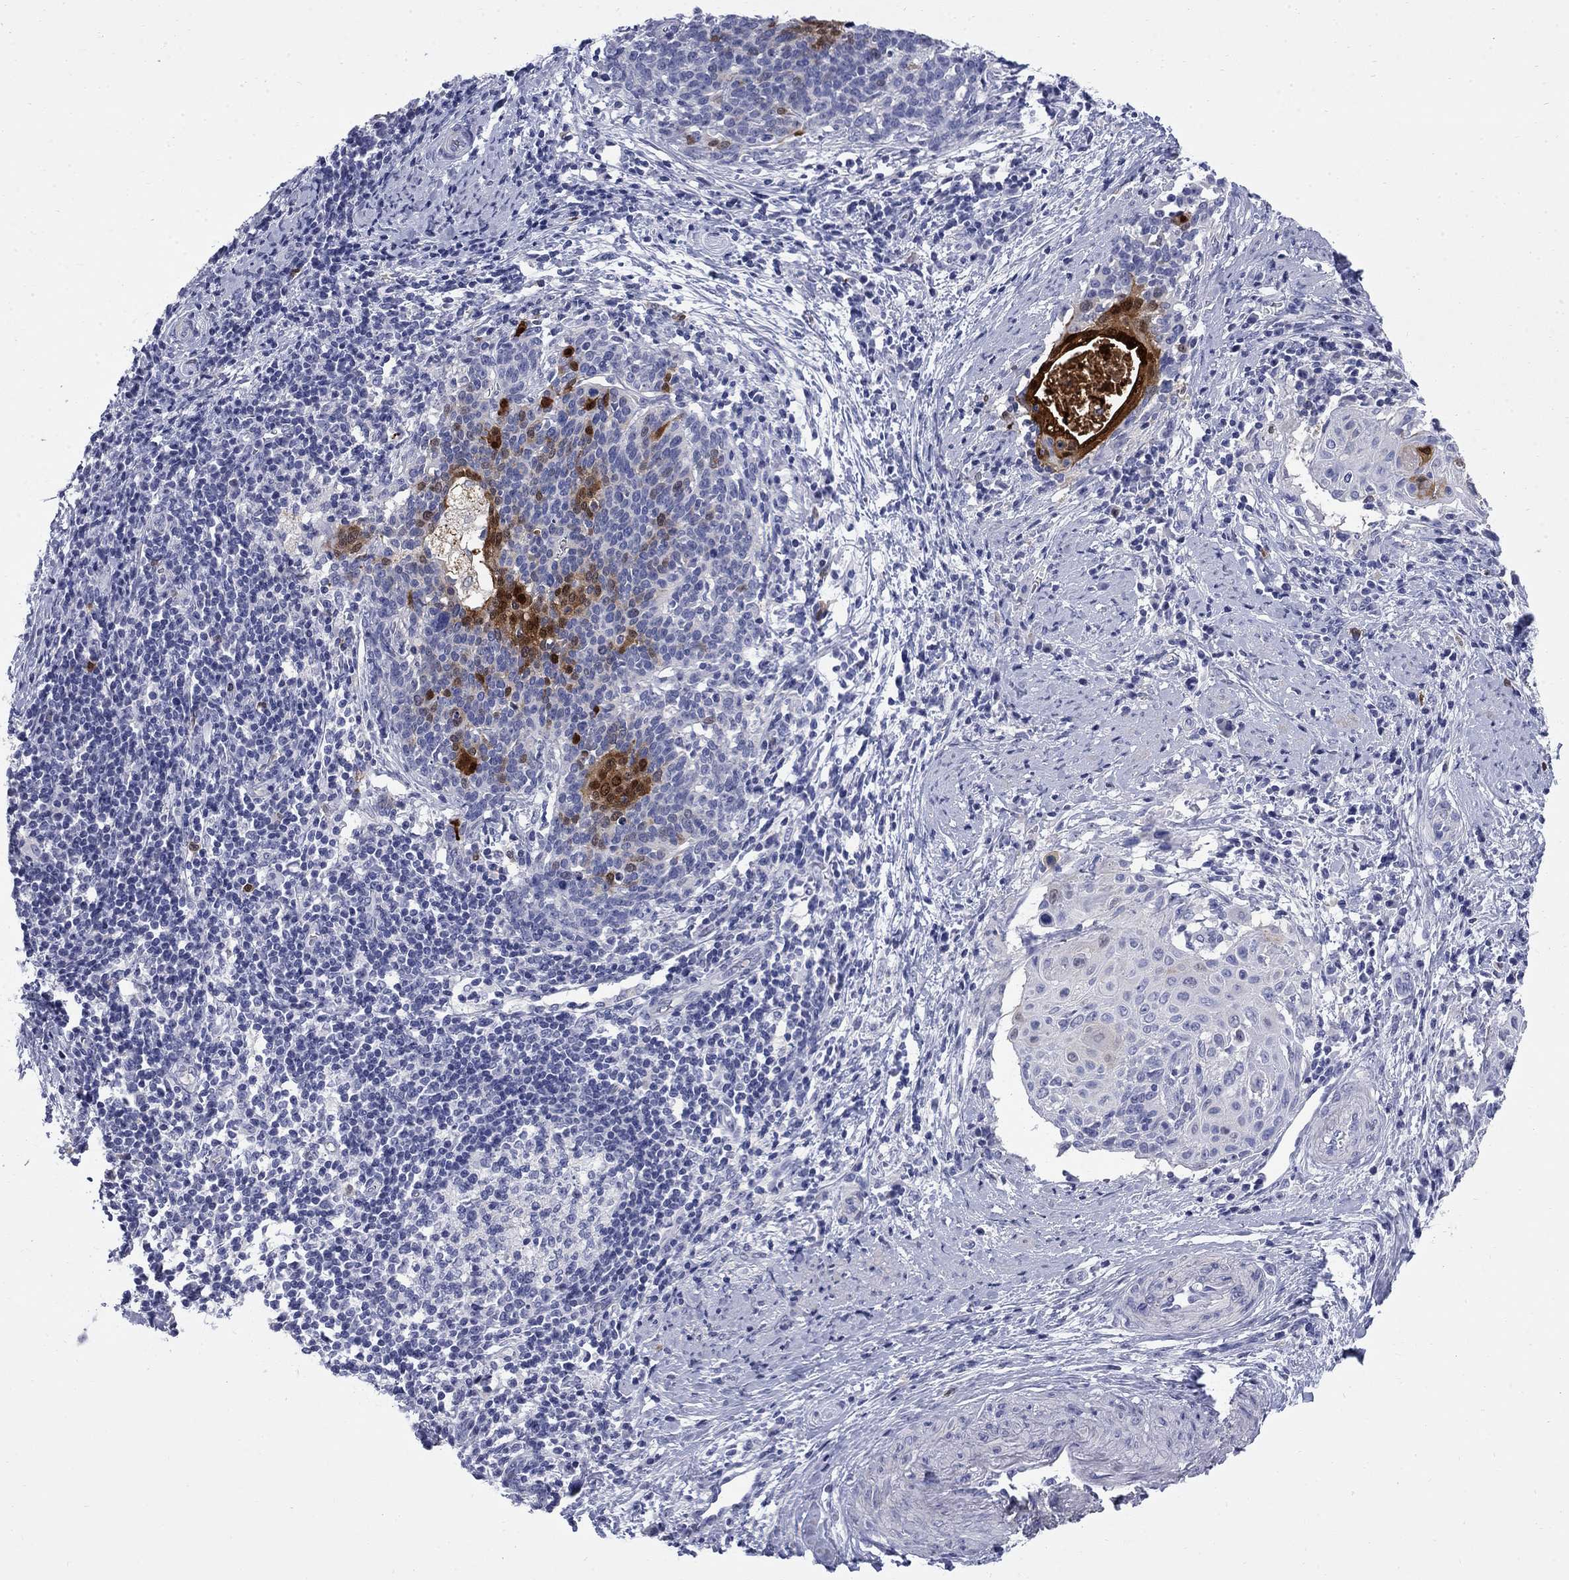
{"staining": {"intensity": "negative", "quantity": "none", "location": "none"}, "tissue": "cervical cancer", "cell_type": "Tumor cells", "image_type": "cancer", "snomed": [{"axis": "morphology", "description": "Squamous cell carcinoma, NOS"}, {"axis": "topography", "description": "Cervix"}], "caption": "Squamous cell carcinoma (cervical) stained for a protein using IHC reveals no staining tumor cells.", "gene": "SERPINB2", "patient": {"sex": "female", "age": 39}}